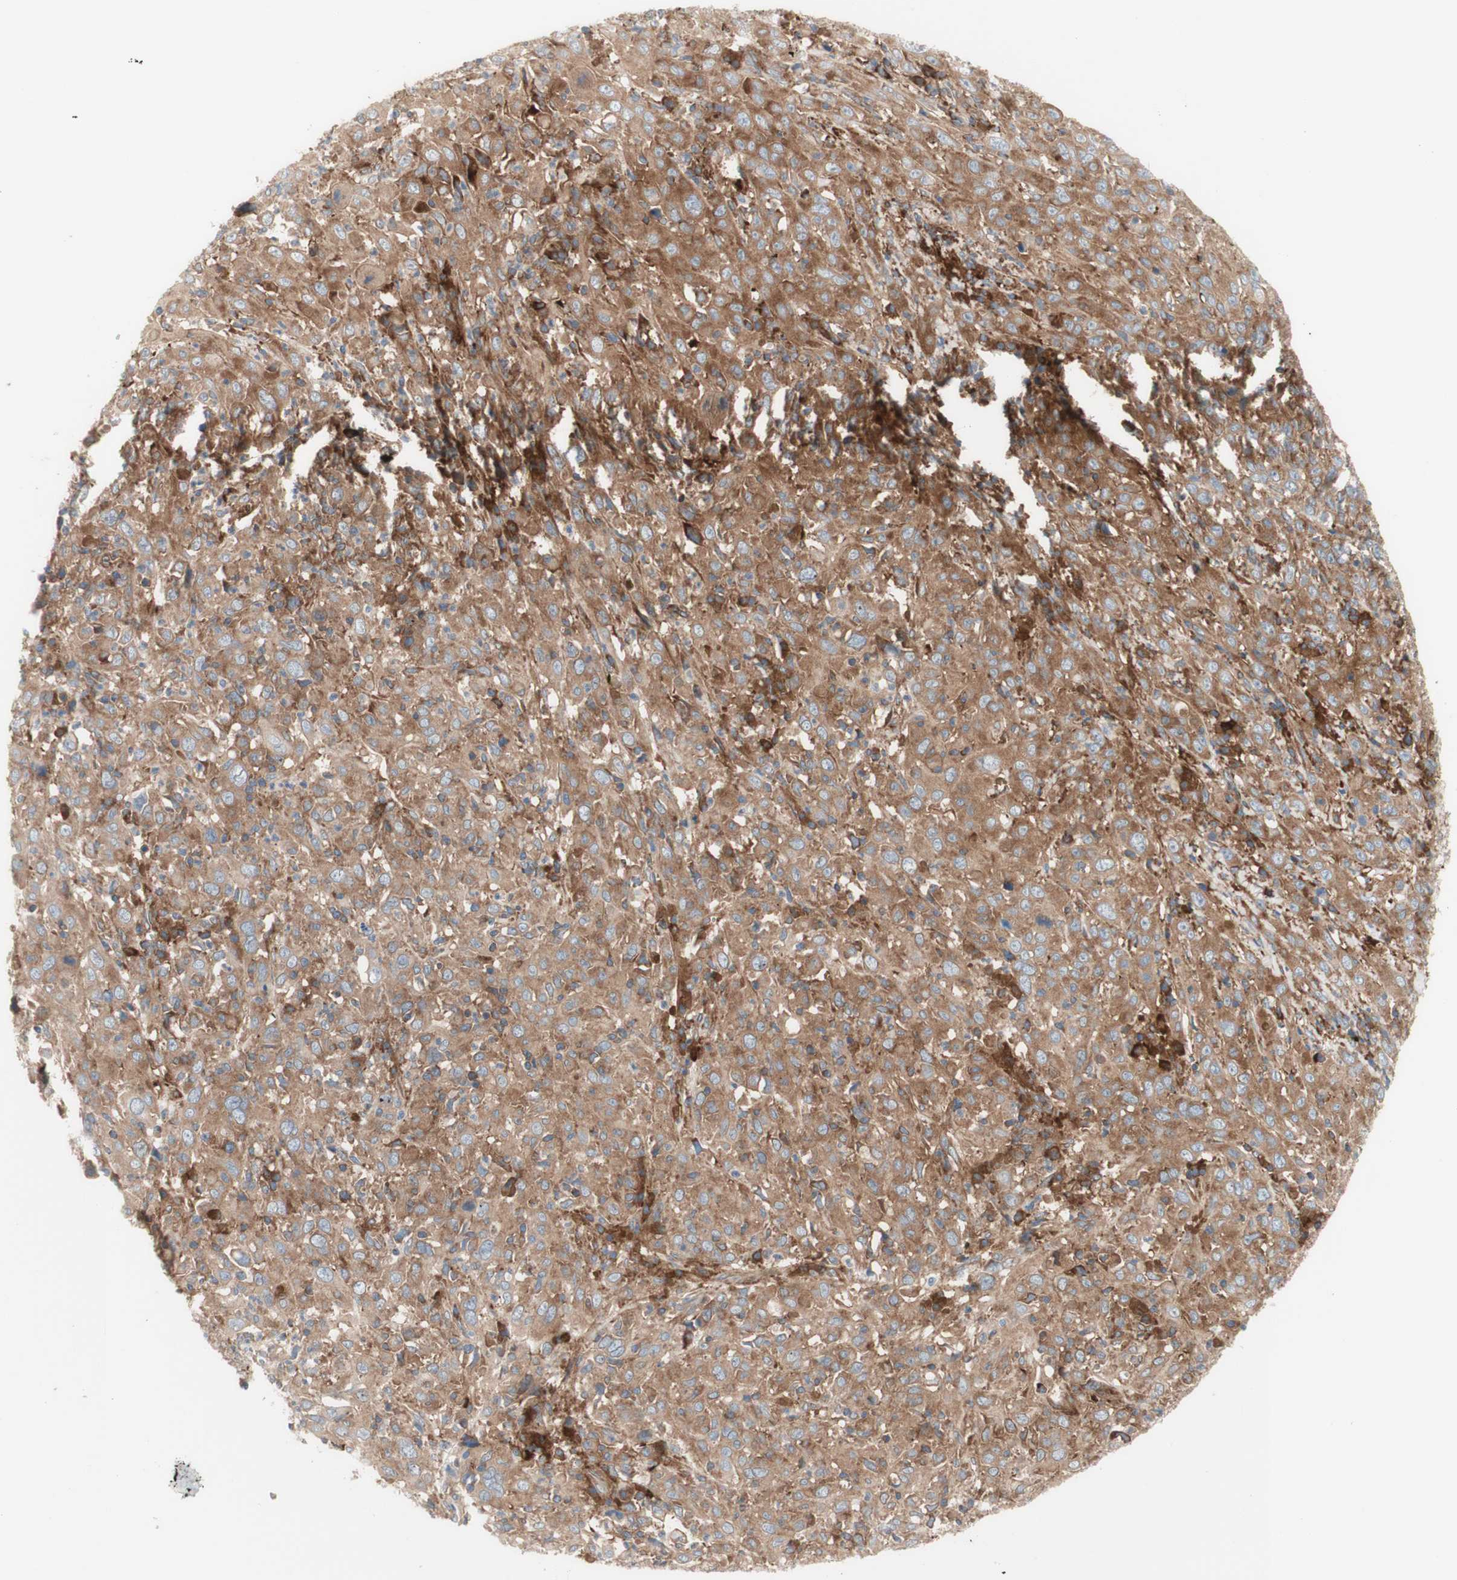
{"staining": {"intensity": "moderate", "quantity": ">75%", "location": "cytoplasmic/membranous"}, "tissue": "cervical cancer", "cell_type": "Tumor cells", "image_type": "cancer", "snomed": [{"axis": "morphology", "description": "Squamous cell carcinoma, NOS"}, {"axis": "topography", "description": "Cervix"}], "caption": "Squamous cell carcinoma (cervical) stained with DAB immunohistochemistry exhibits medium levels of moderate cytoplasmic/membranous staining in about >75% of tumor cells.", "gene": "CCN4", "patient": {"sex": "female", "age": 46}}